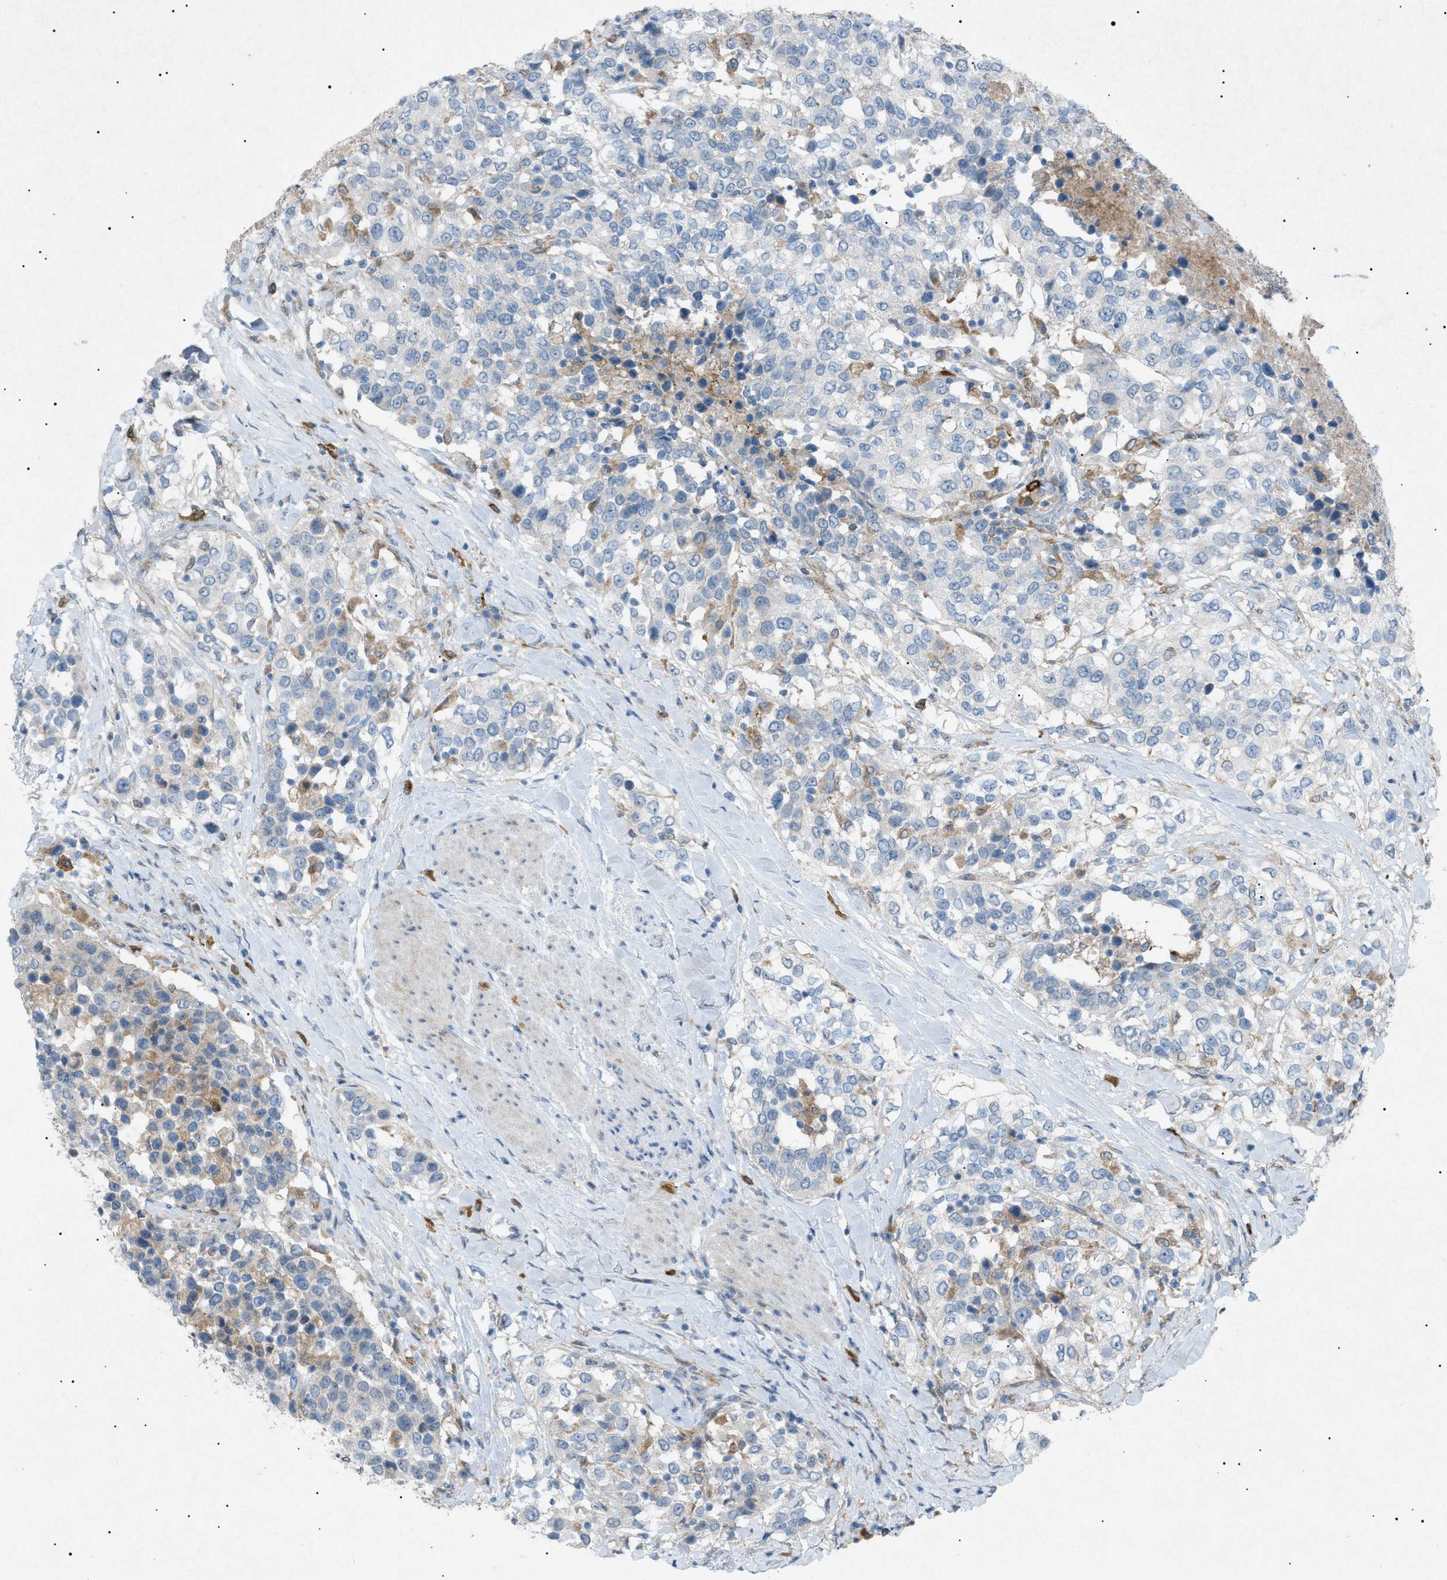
{"staining": {"intensity": "weak", "quantity": "<25%", "location": "cytoplasmic/membranous"}, "tissue": "urothelial cancer", "cell_type": "Tumor cells", "image_type": "cancer", "snomed": [{"axis": "morphology", "description": "Urothelial carcinoma, High grade"}, {"axis": "topography", "description": "Urinary bladder"}], "caption": "DAB immunohistochemical staining of human urothelial cancer demonstrates no significant expression in tumor cells. Nuclei are stained in blue.", "gene": "BTK", "patient": {"sex": "female", "age": 80}}